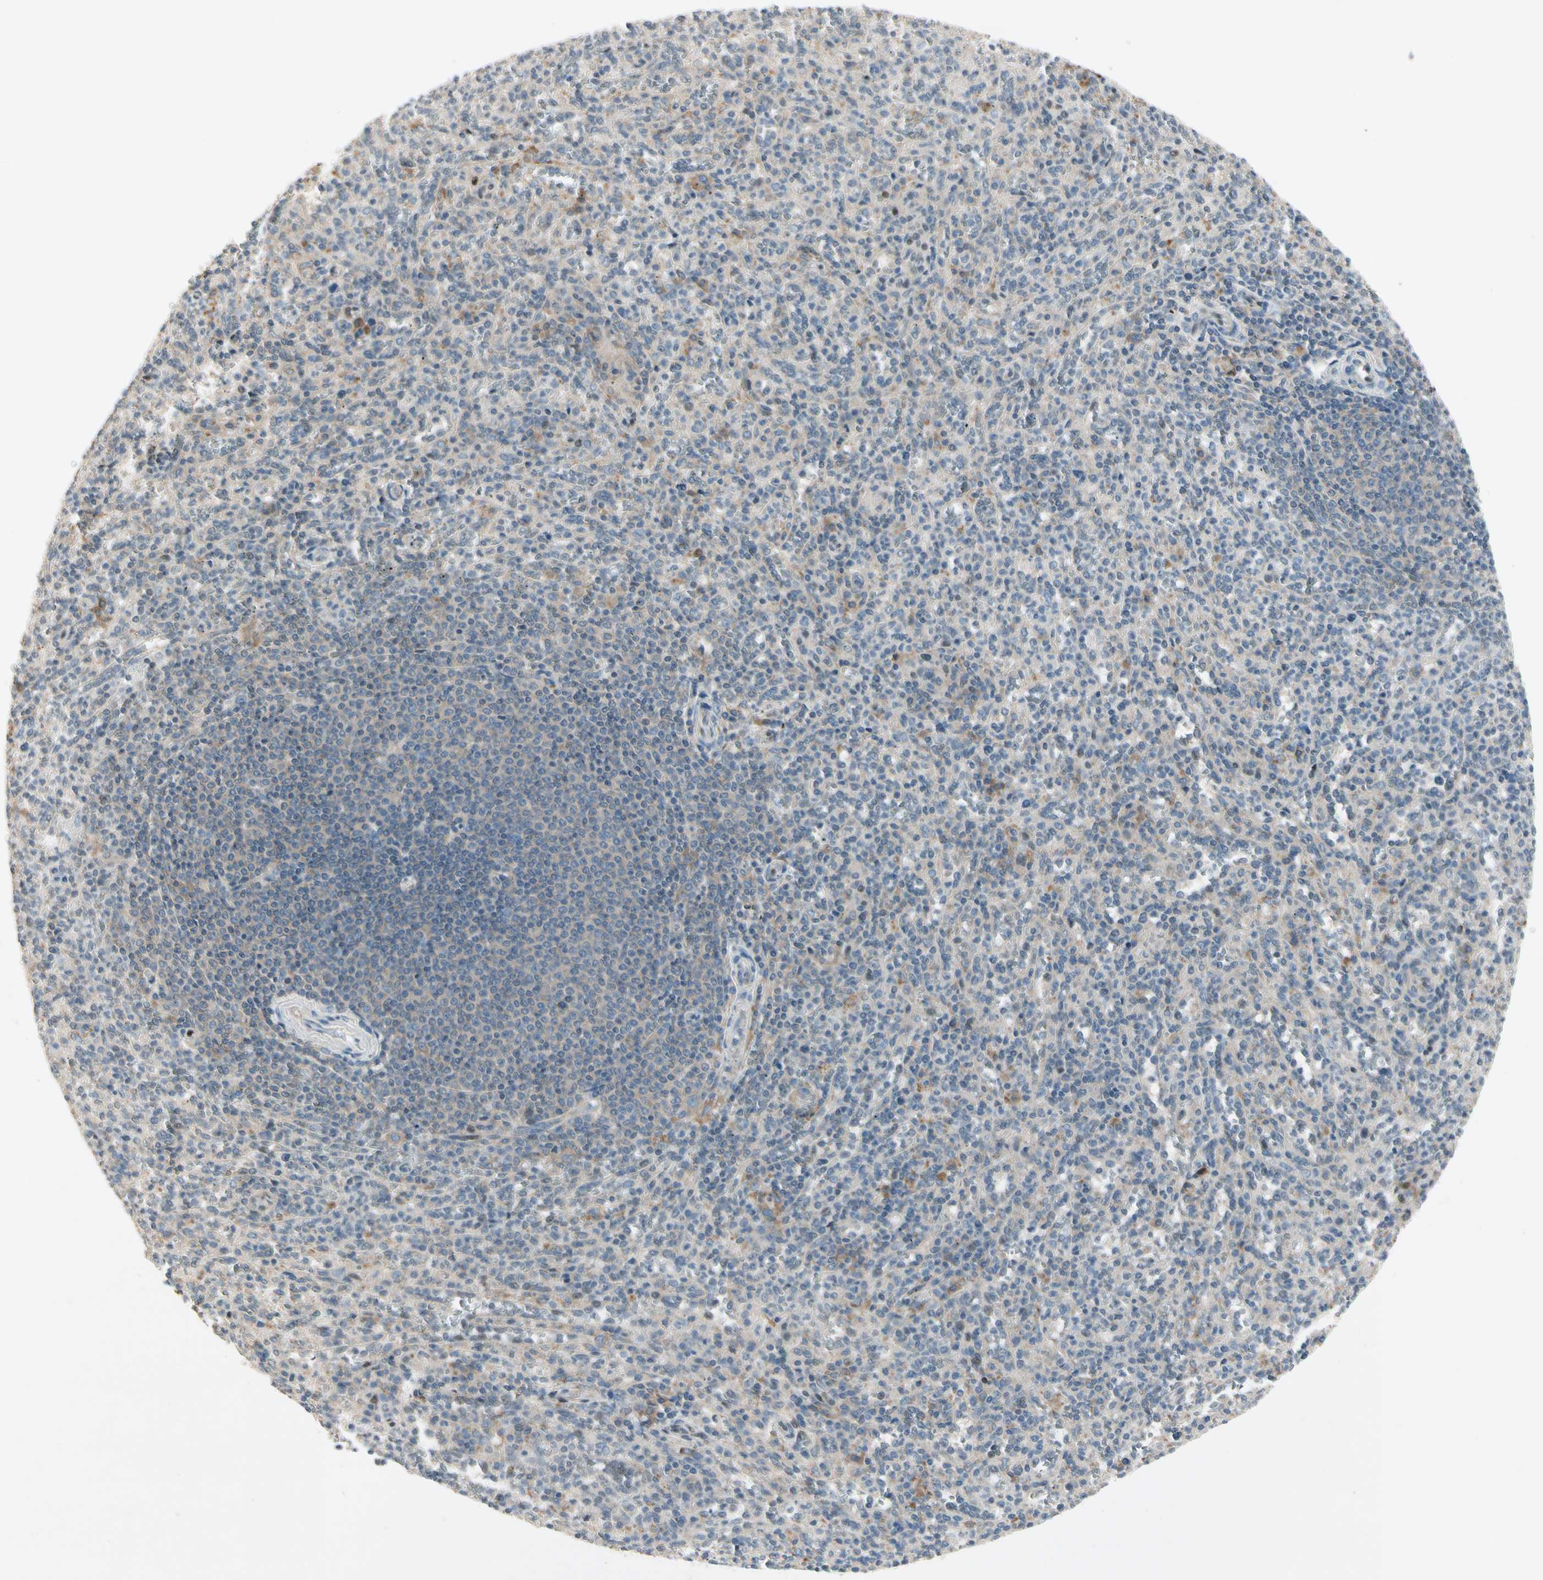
{"staining": {"intensity": "weak", "quantity": "<25%", "location": "cytoplasmic/membranous"}, "tissue": "spleen", "cell_type": "Cells in red pulp", "image_type": "normal", "snomed": [{"axis": "morphology", "description": "Normal tissue, NOS"}, {"axis": "topography", "description": "Spleen"}], "caption": "Immunohistochemistry photomicrograph of benign spleen stained for a protein (brown), which demonstrates no expression in cells in red pulp.", "gene": "IL1R1", "patient": {"sex": "male", "age": 36}}